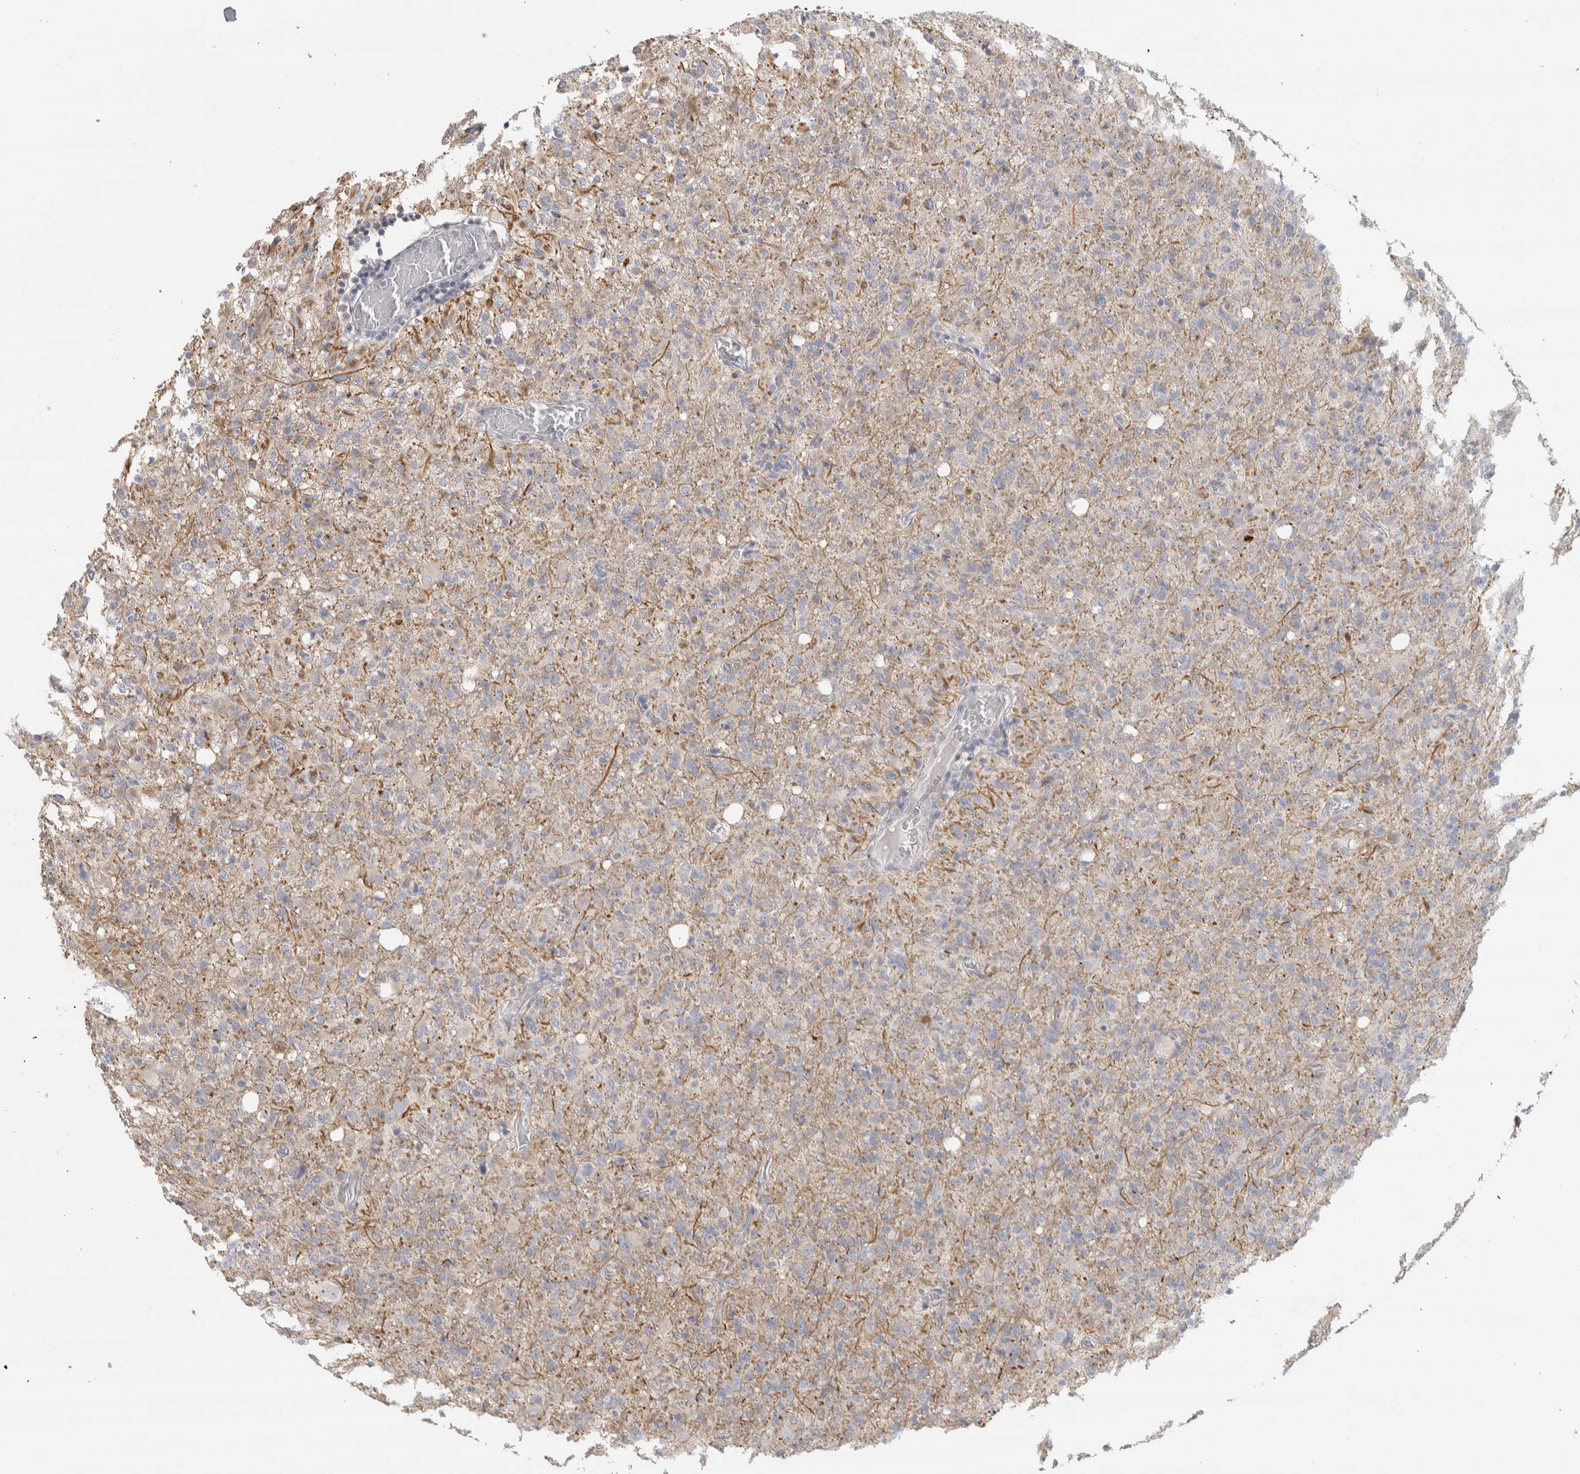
{"staining": {"intensity": "weak", "quantity": "<25%", "location": "cytoplasmic/membranous"}, "tissue": "glioma", "cell_type": "Tumor cells", "image_type": "cancer", "snomed": [{"axis": "morphology", "description": "Glioma, malignant, High grade"}, {"axis": "topography", "description": "Brain"}], "caption": "Immunohistochemistry (IHC) of malignant glioma (high-grade) reveals no expression in tumor cells.", "gene": "DCXR", "patient": {"sex": "female", "age": 57}}